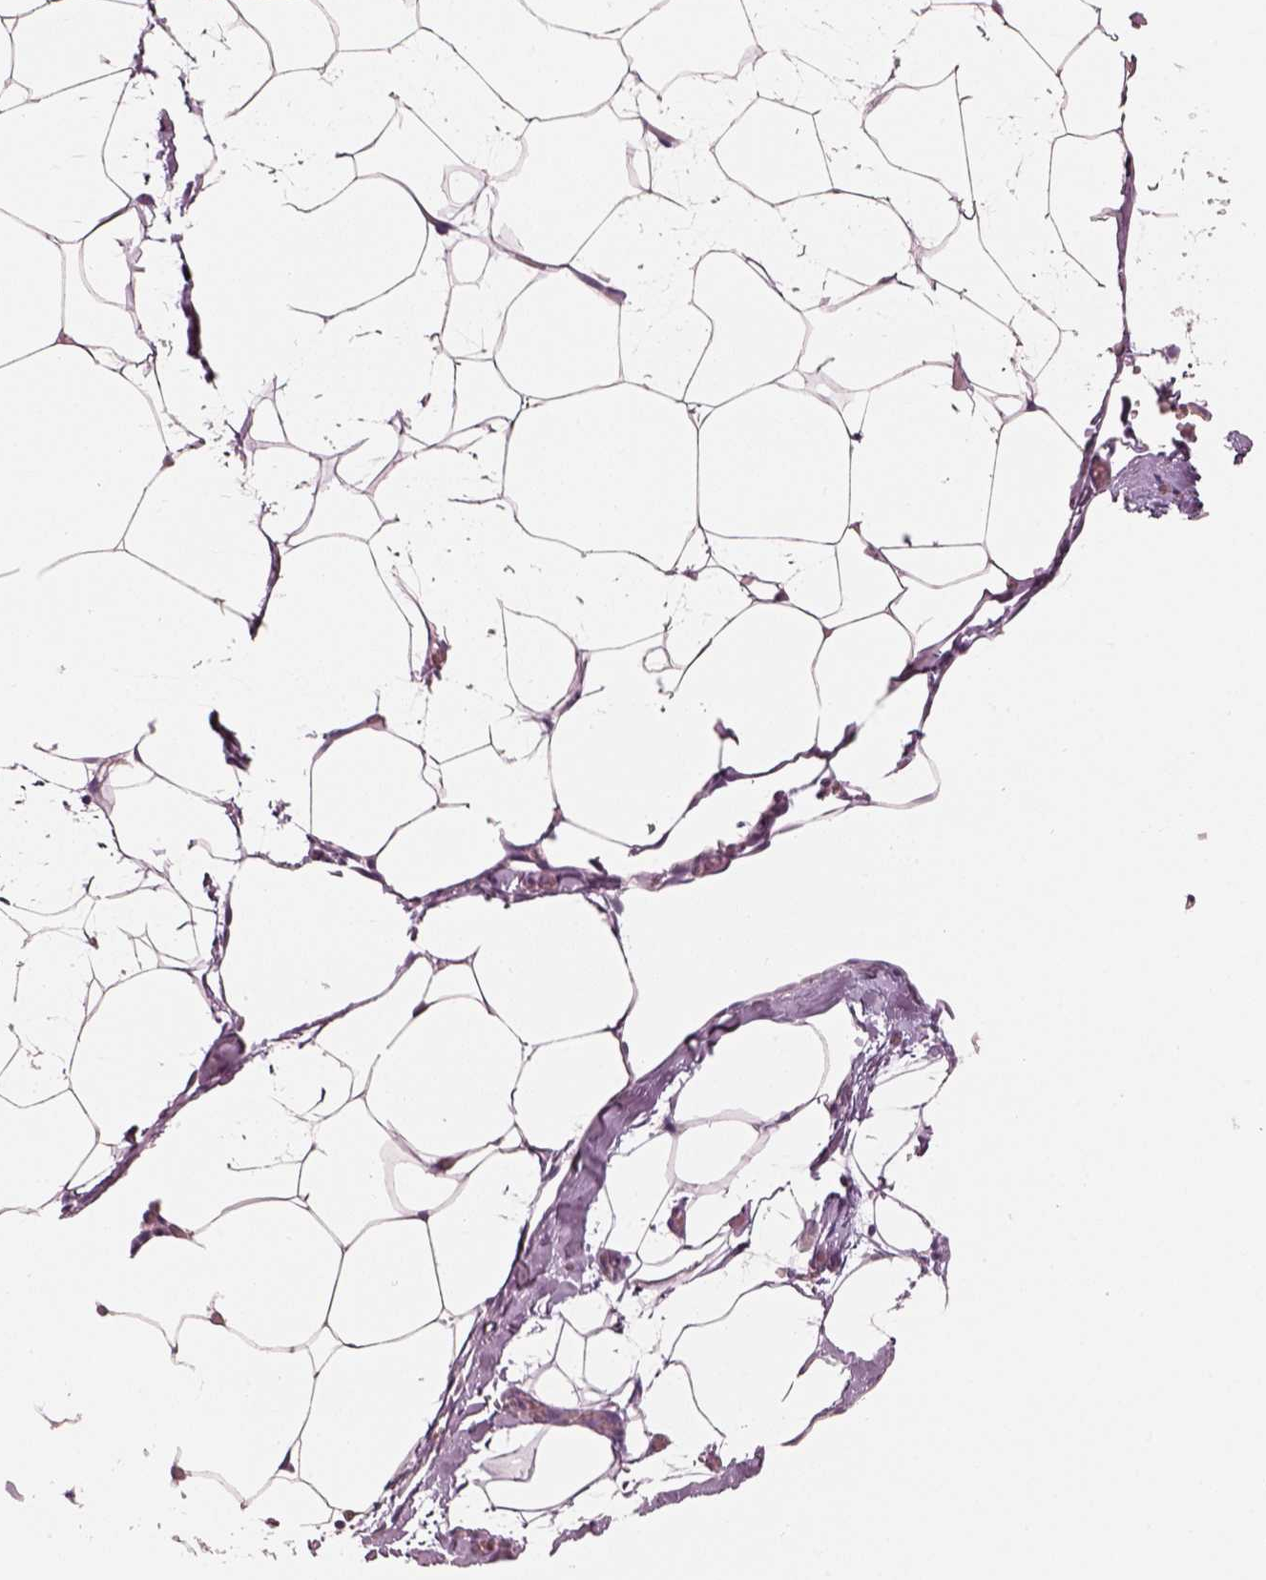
{"staining": {"intensity": "negative", "quantity": "none", "location": "none"}, "tissue": "adipose tissue", "cell_type": "Adipocytes", "image_type": "normal", "snomed": [{"axis": "morphology", "description": "Normal tissue, NOS"}, {"axis": "topography", "description": "Adipose tissue"}], "caption": "Human adipose tissue stained for a protein using immunohistochemistry (IHC) reveals no expression in adipocytes.", "gene": "PNOC", "patient": {"sex": "male", "age": 57}}